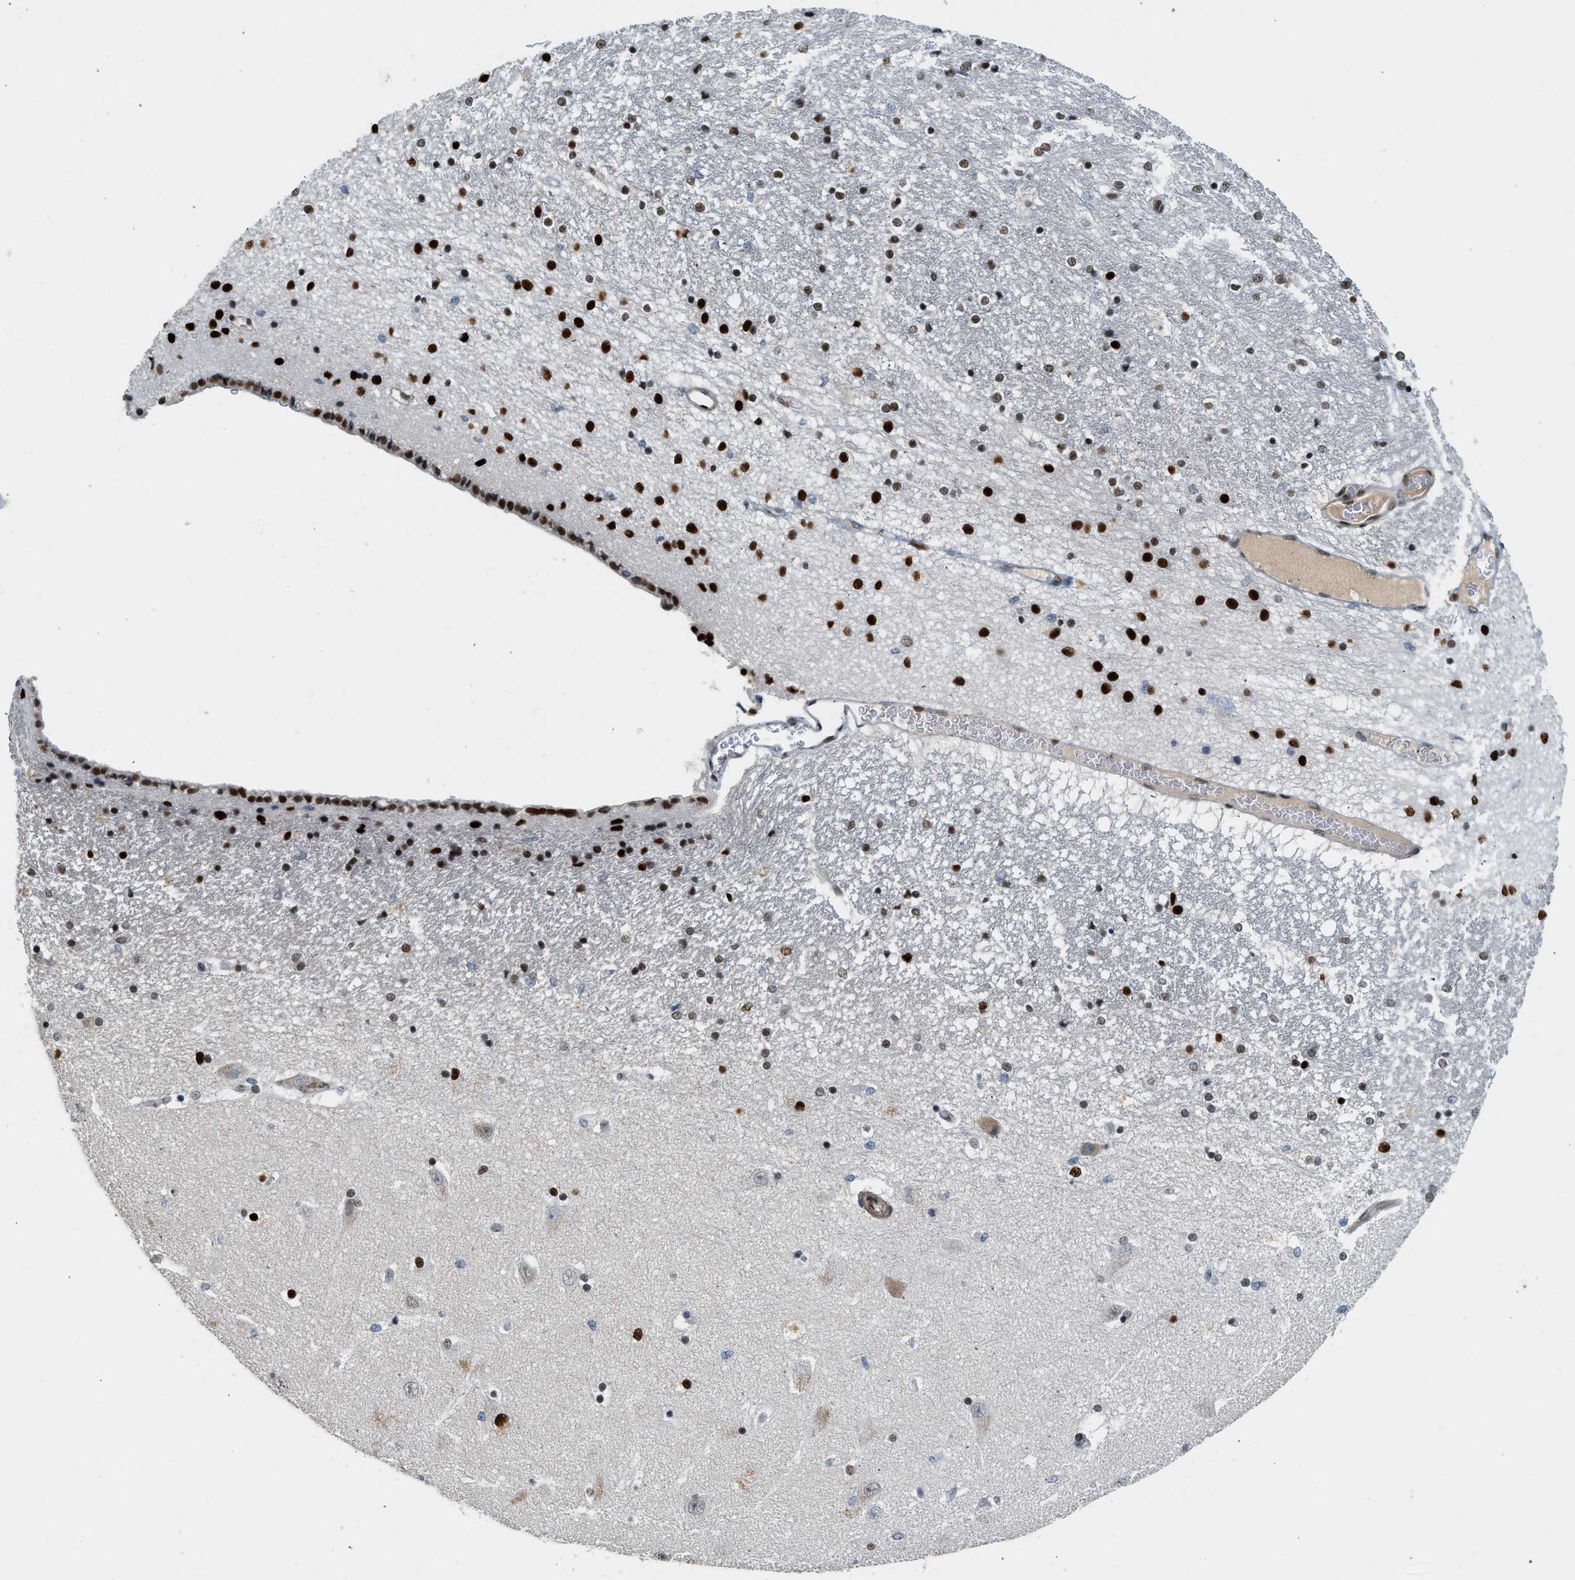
{"staining": {"intensity": "strong", "quantity": ">75%", "location": "nuclear"}, "tissue": "hippocampus", "cell_type": "Glial cells", "image_type": "normal", "snomed": [{"axis": "morphology", "description": "Normal tissue, NOS"}, {"axis": "topography", "description": "Hippocampus"}], "caption": "A histopathology image showing strong nuclear positivity in approximately >75% of glial cells in benign hippocampus, as visualized by brown immunohistochemical staining.", "gene": "ZBTB20", "patient": {"sex": "female", "age": 54}}